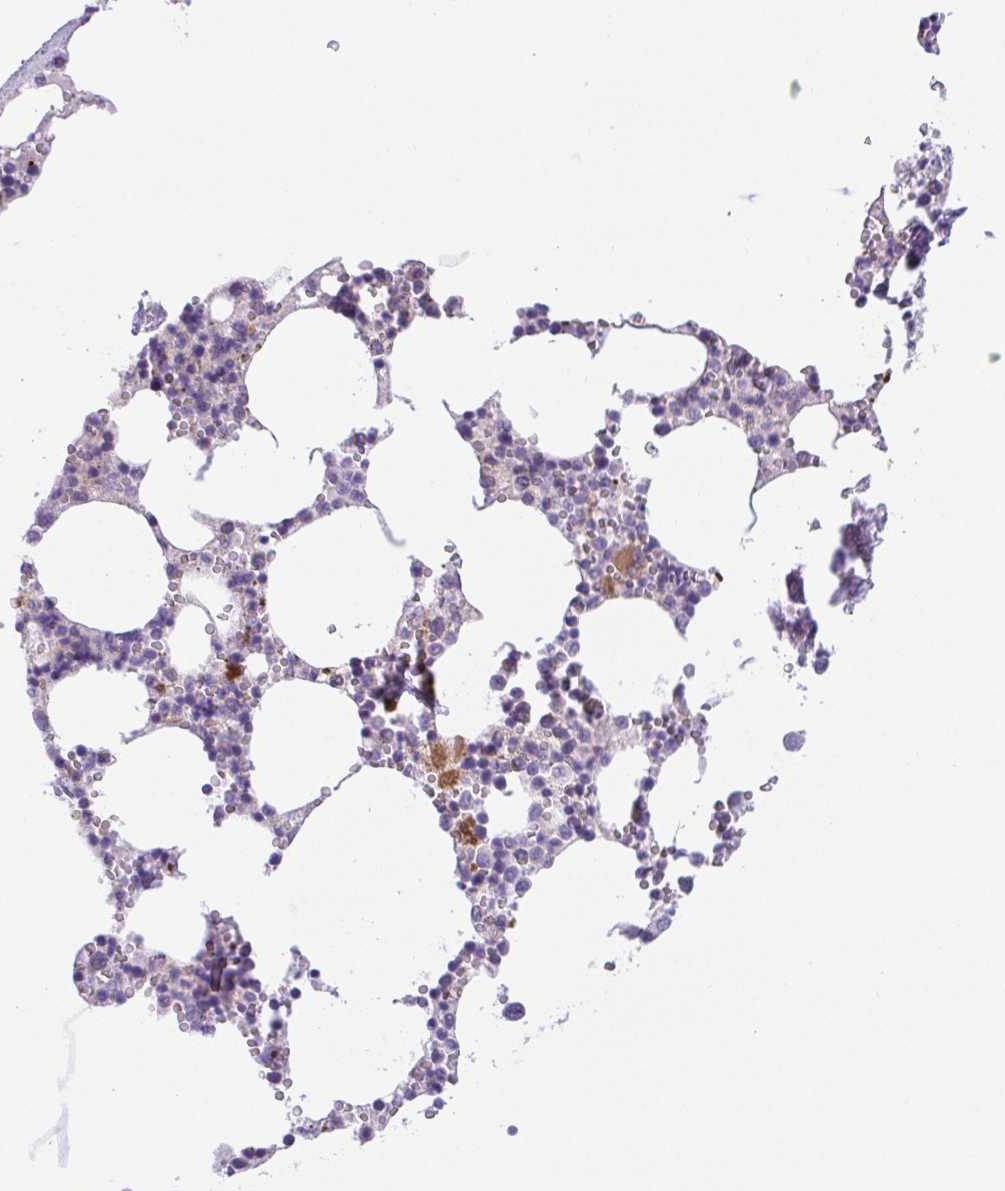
{"staining": {"intensity": "moderate", "quantity": "<25%", "location": "cytoplasmic/membranous"}, "tissue": "bone marrow", "cell_type": "Hematopoietic cells", "image_type": "normal", "snomed": [{"axis": "morphology", "description": "Normal tissue, NOS"}, {"axis": "topography", "description": "Bone marrow"}], "caption": "Immunohistochemical staining of unremarkable human bone marrow shows <25% levels of moderate cytoplasmic/membranous protein positivity in approximately <25% of hematopoietic cells.", "gene": "SLC13A1", "patient": {"sex": "male", "age": 54}}